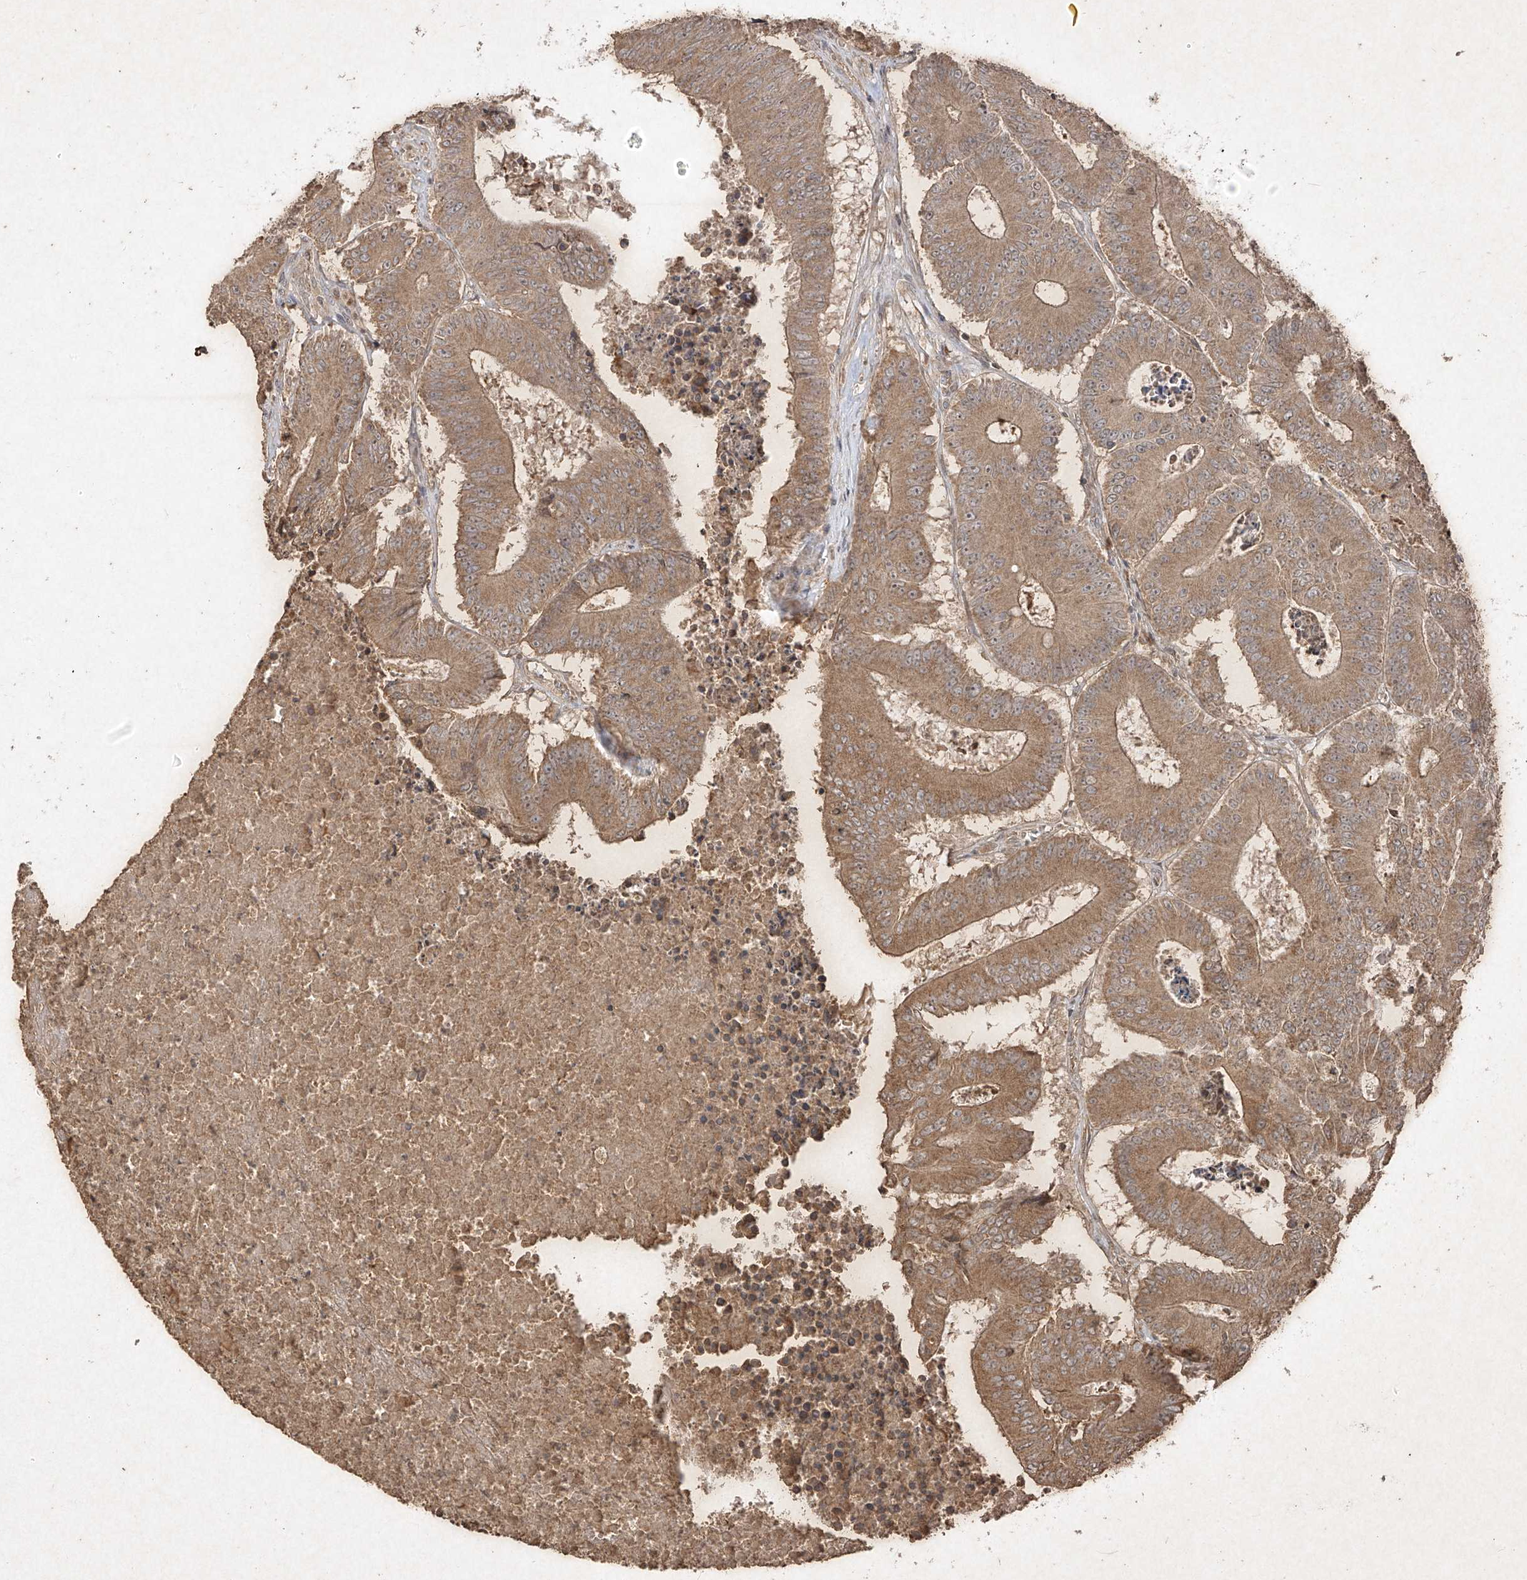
{"staining": {"intensity": "moderate", "quantity": ">75%", "location": "cytoplasmic/membranous"}, "tissue": "colorectal cancer", "cell_type": "Tumor cells", "image_type": "cancer", "snomed": [{"axis": "morphology", "description": "Adenocarcinoma, NOS"}, {"axis": "topography", "description": "Colon"}], "caption": "This image exhibits IHC staining of human colorectal cancer (adenocarcinoma), with medium moderate cytoplasmic/membranous positivity in about >75% of tumor cells.", "gene": "ABCD3", "patient": {"sex": "male", "age": 87}}